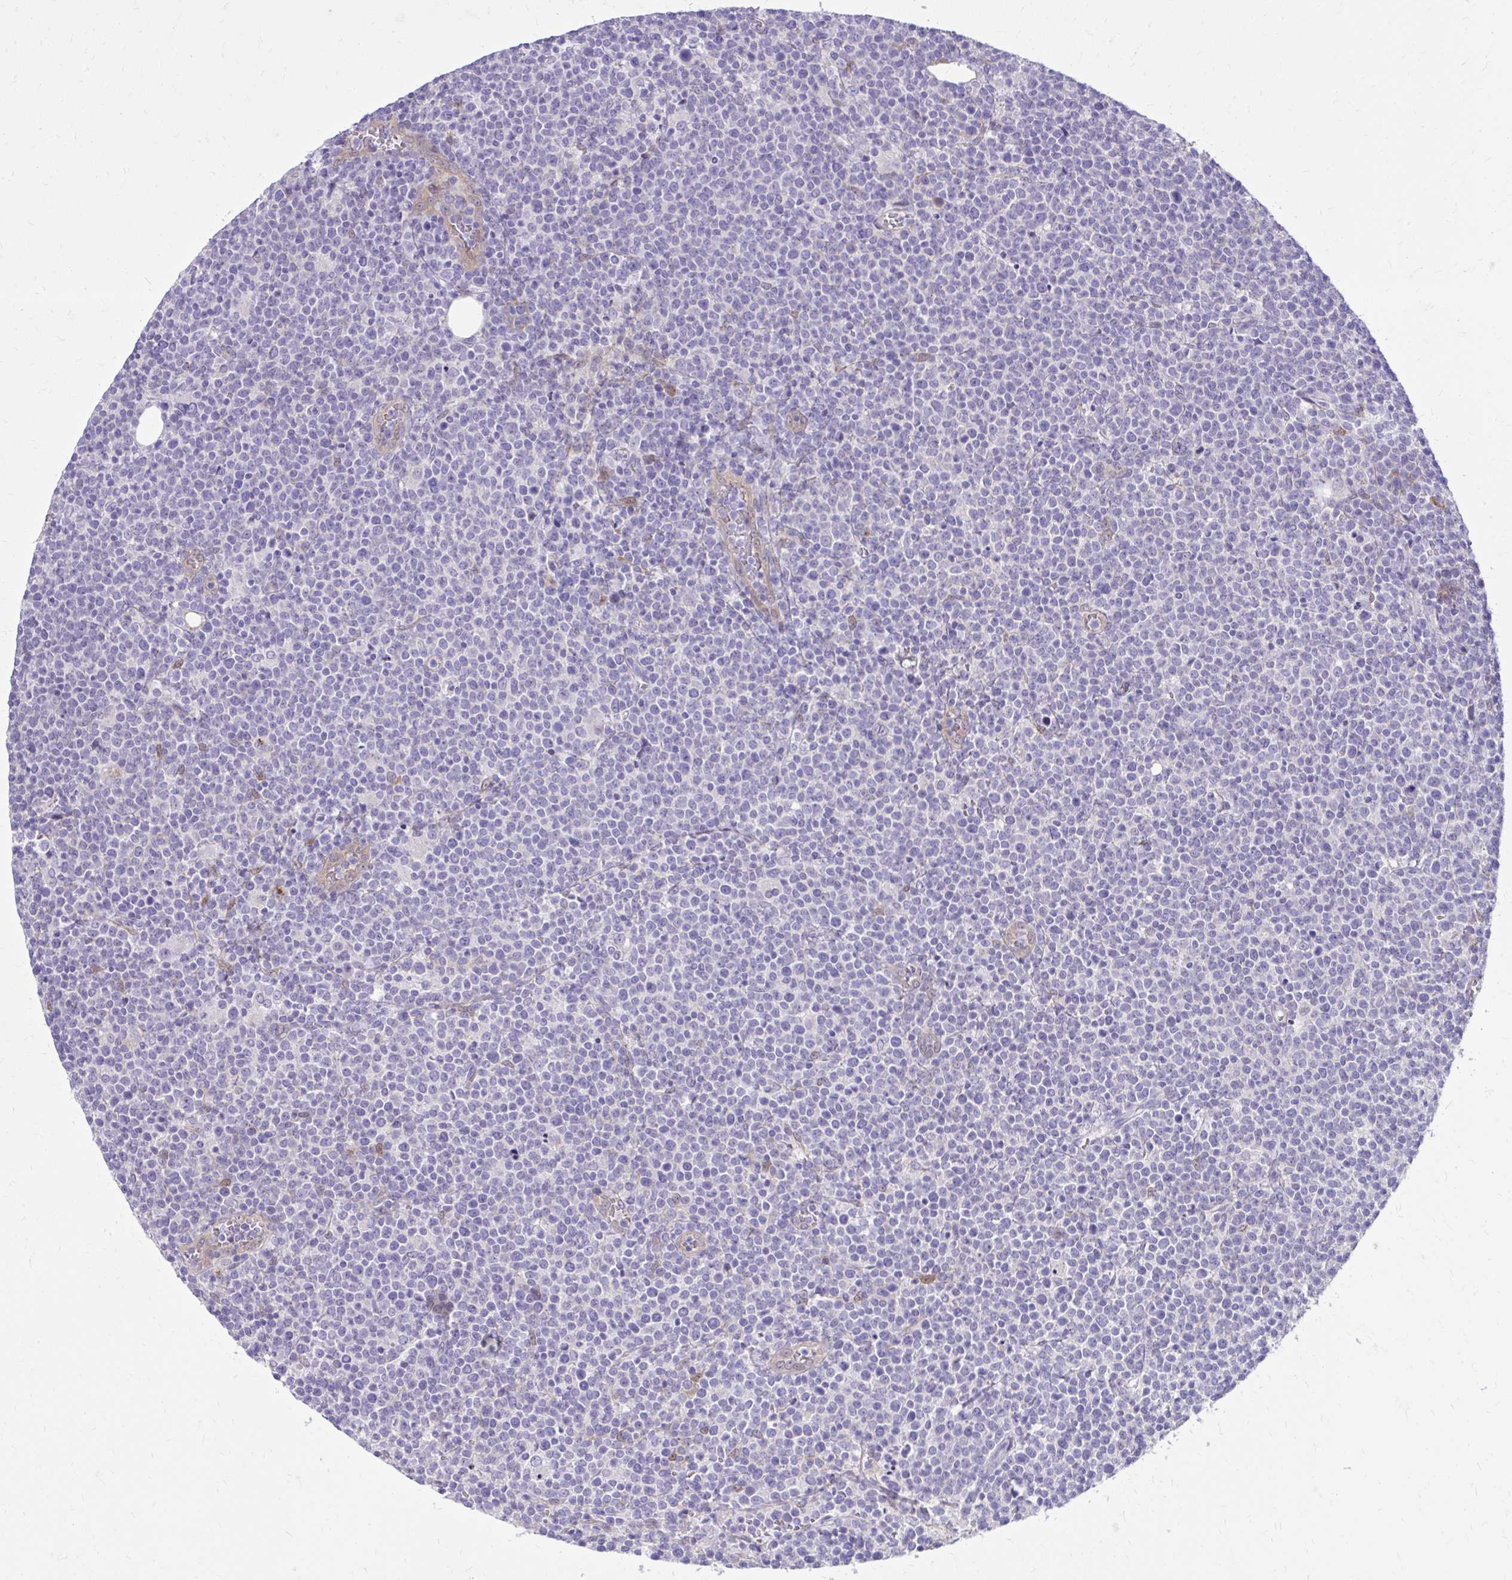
{"staining": {"intensity": "negative", "quantity": "none", "location": "none"}, "tissue": "lymphoma", "cell_type": "Tumor cells", "image_type": "cancer", "snomed": [{"axis": "morphology", "description": "Malignant lymphoma, non-Hodgkin's type, High grade"}, {"axis": "topography", "description": "Lymph node"}], "caption": "This is an immunohistochemistry (IHC) photomicrograph of human malignant lymphoma, non-Hodgkin's type (high-grade). There is no positivity in tumor cells.", "gene": "NNMT", "patient": {"sex": "male", "age": 61}}